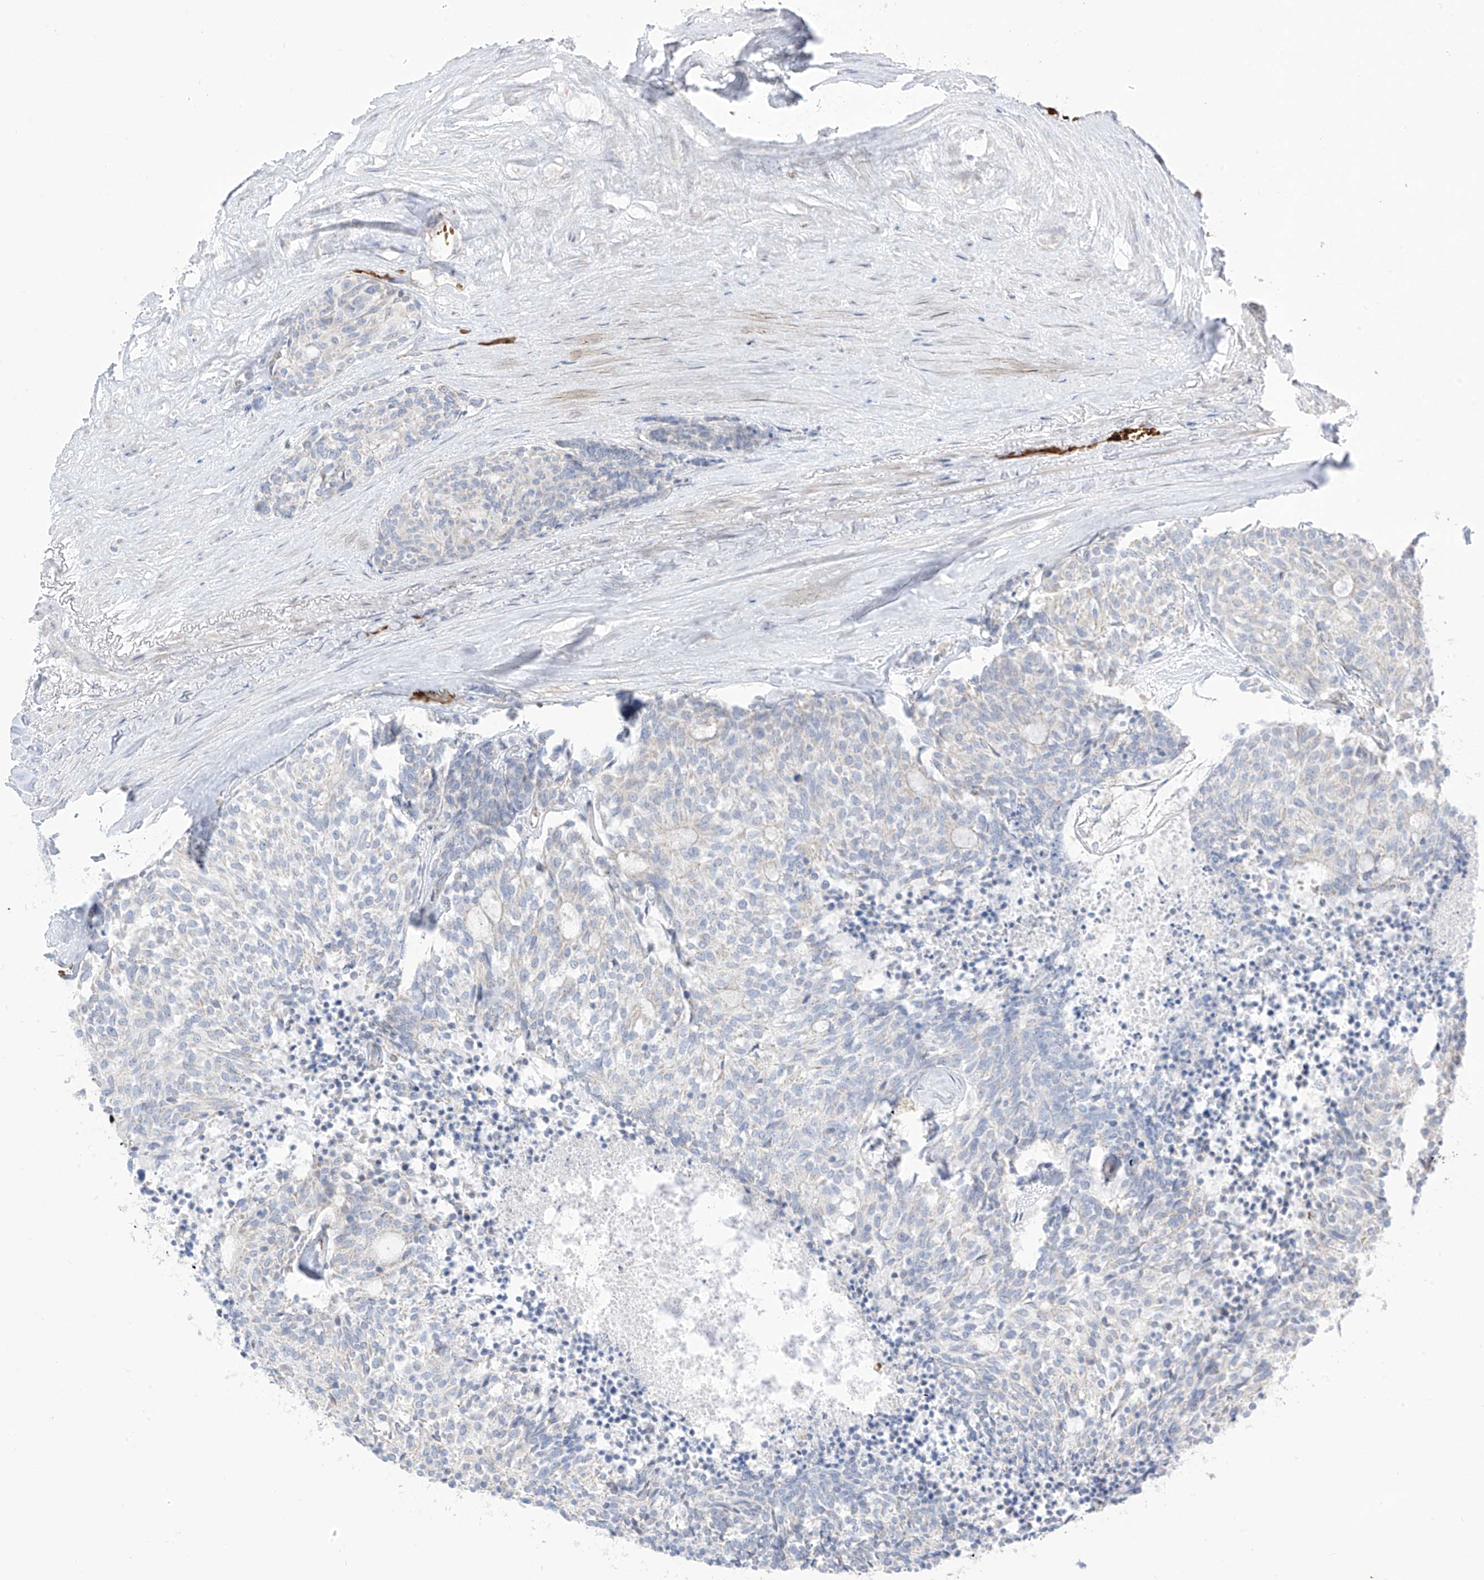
{"staining": {"intensity": "negative", "quantity": "none", "location": "none"}, "tissue": "carcinoid", "cell_type": "Tumor cells", "image_type": "cancer", "snomed": [{"axis": "morphology", "description": "Carcinoid, malignant, NOS"}, {"axis": "topography", "description": "Pancreas"}], "caption": "This micrograph is of malignant carcinoid stained with IHC to label a protein in brown with the nuclei are counter-stained blue. There is no staining in tumor cells.", "gene": "ARHGEF40", "patient": {"sex": "female", "age": 54}}